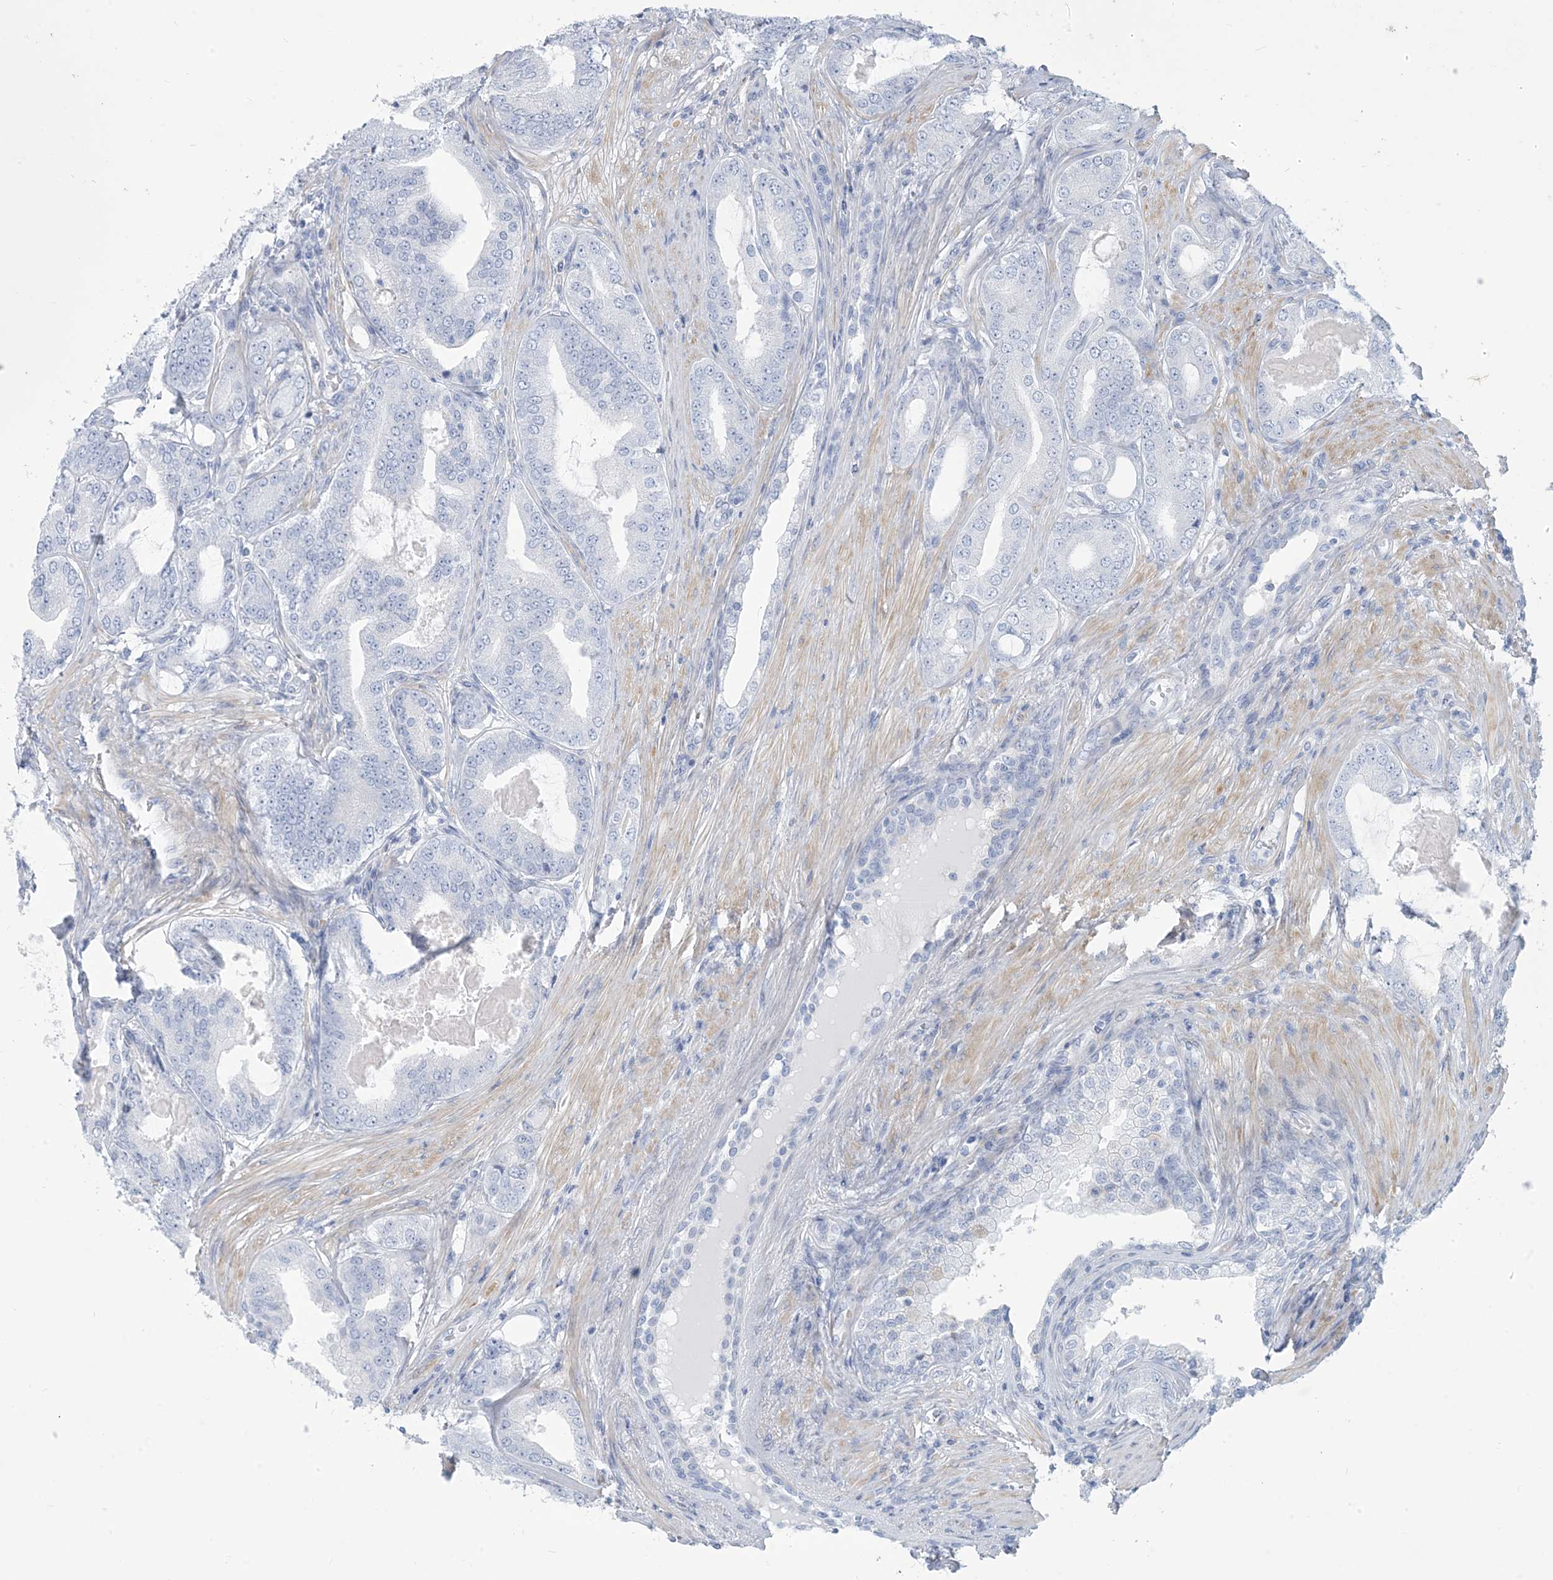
{"staining": {"intensity": "negative", "quantity": "none", "location": "none"}, "tissue": "prostate cancer", "cell_type": "Tumor cells", "image_type": "cancer", "snomed": [{"axis": "morphology", "description": "Adenocarcinoma, High grade"}, {"axis": "topography", "description": "Prostate"}], "caption": "Human prostate cancer (high-grade adenocarcinoma) stained for a protein using IHC exhibits no expression in tumor cells.", "gene": "MOXD1", "patient": {"sex": "male", "age": 60}}